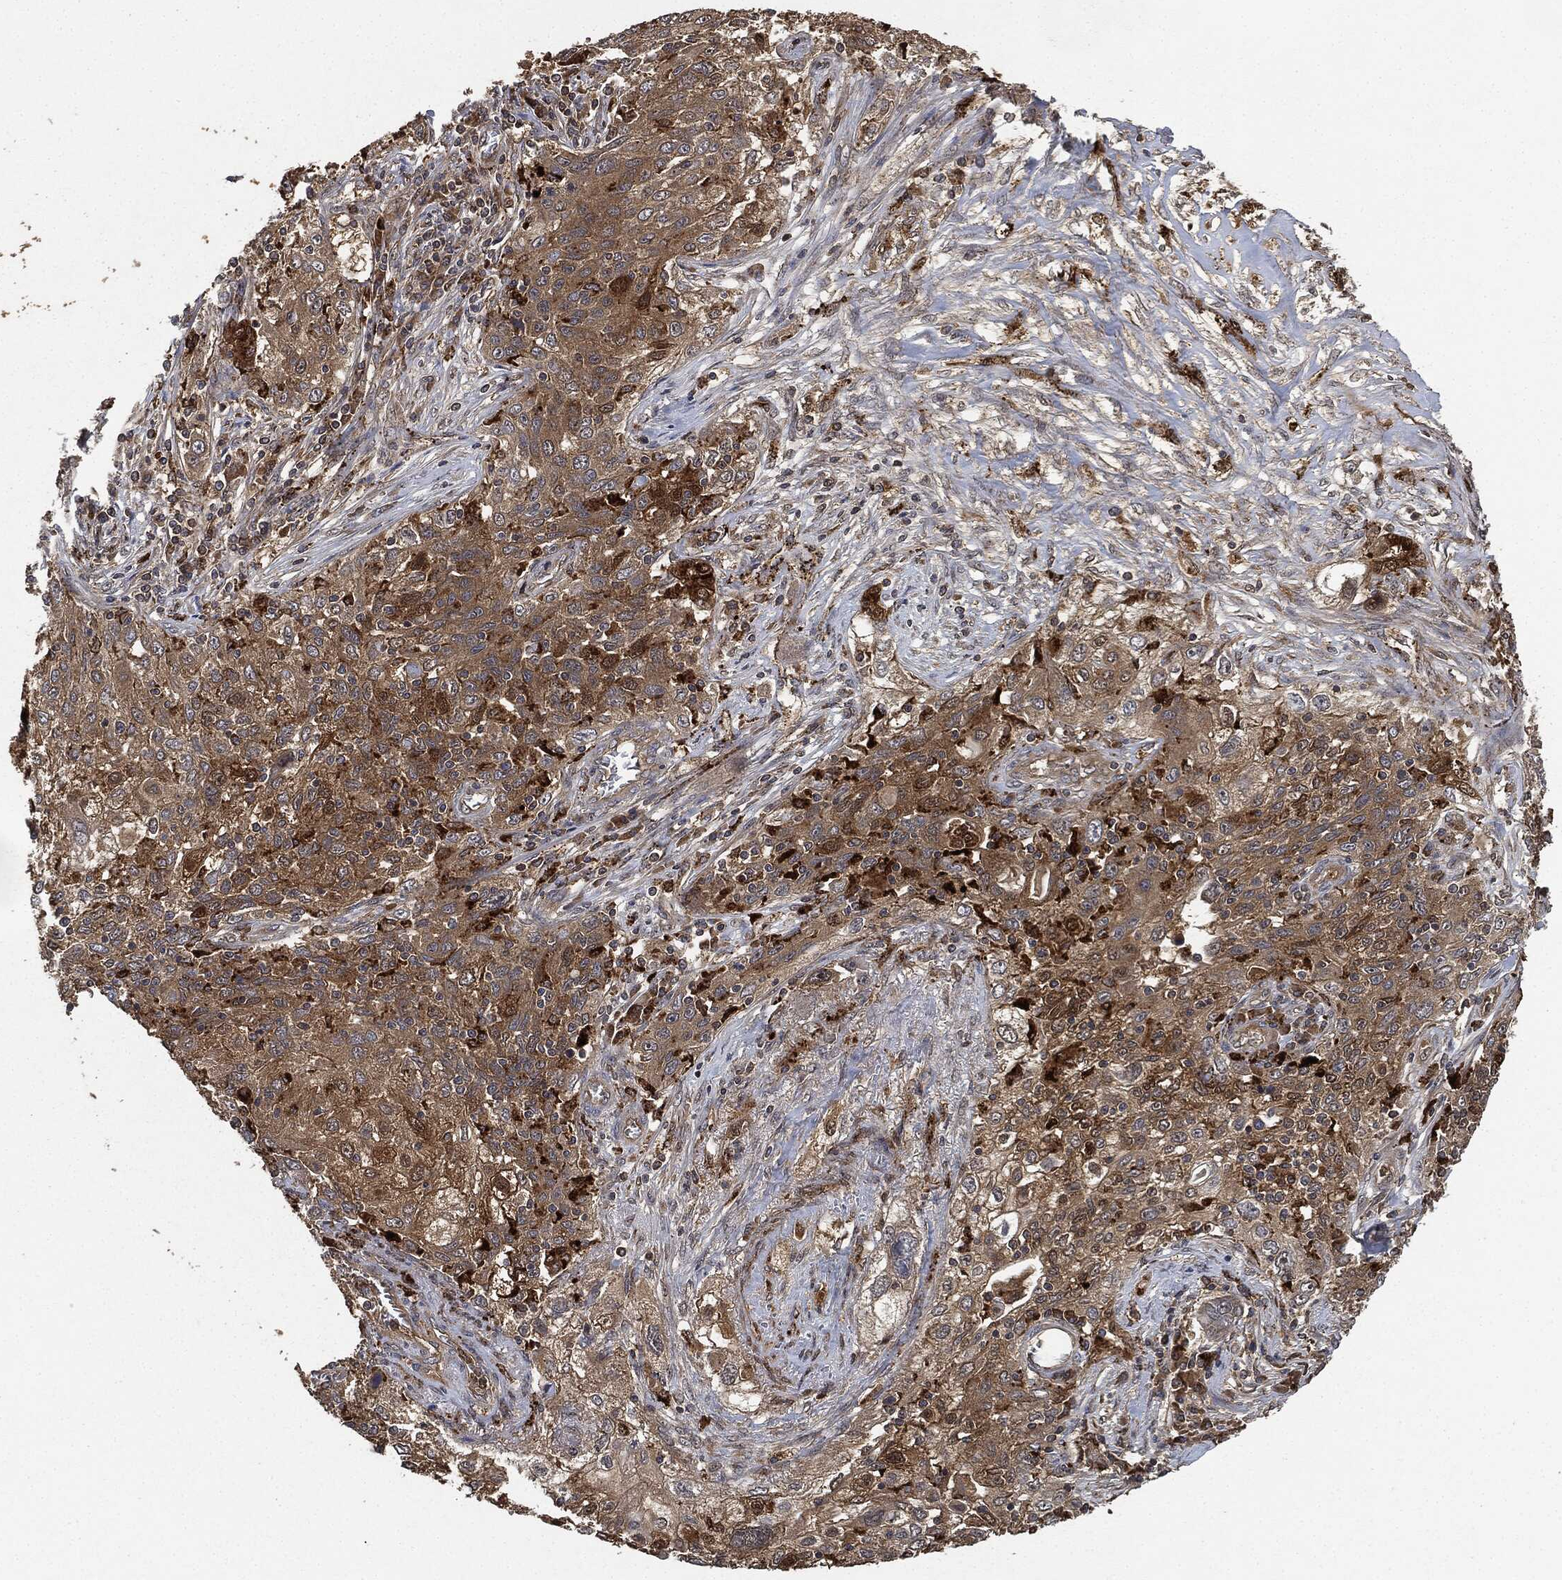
{"staining": {"intensity": "moderate", "quantity": "<25%", "location": "cytoplasmic/membranous"}, "tissue": "lung cancer", "cell_type": "Tumor cells", "image_type": "cancer", "snomed": [{"axis": "morphology", "description": "Squamous cell carcinoma, NOS"}, {"axis": "topography", "description": "Lung"}], "caption": "Immunohistochemistry histopathology image of lung cancer (squamous cell carcinoma) stained for a protein (brown), which shows low levels of moderate cytoplasmic/membranous staining in about <25% of tumor cells.", "gene": "BRAF", "patient": {"sex": "female", "age": 69}}